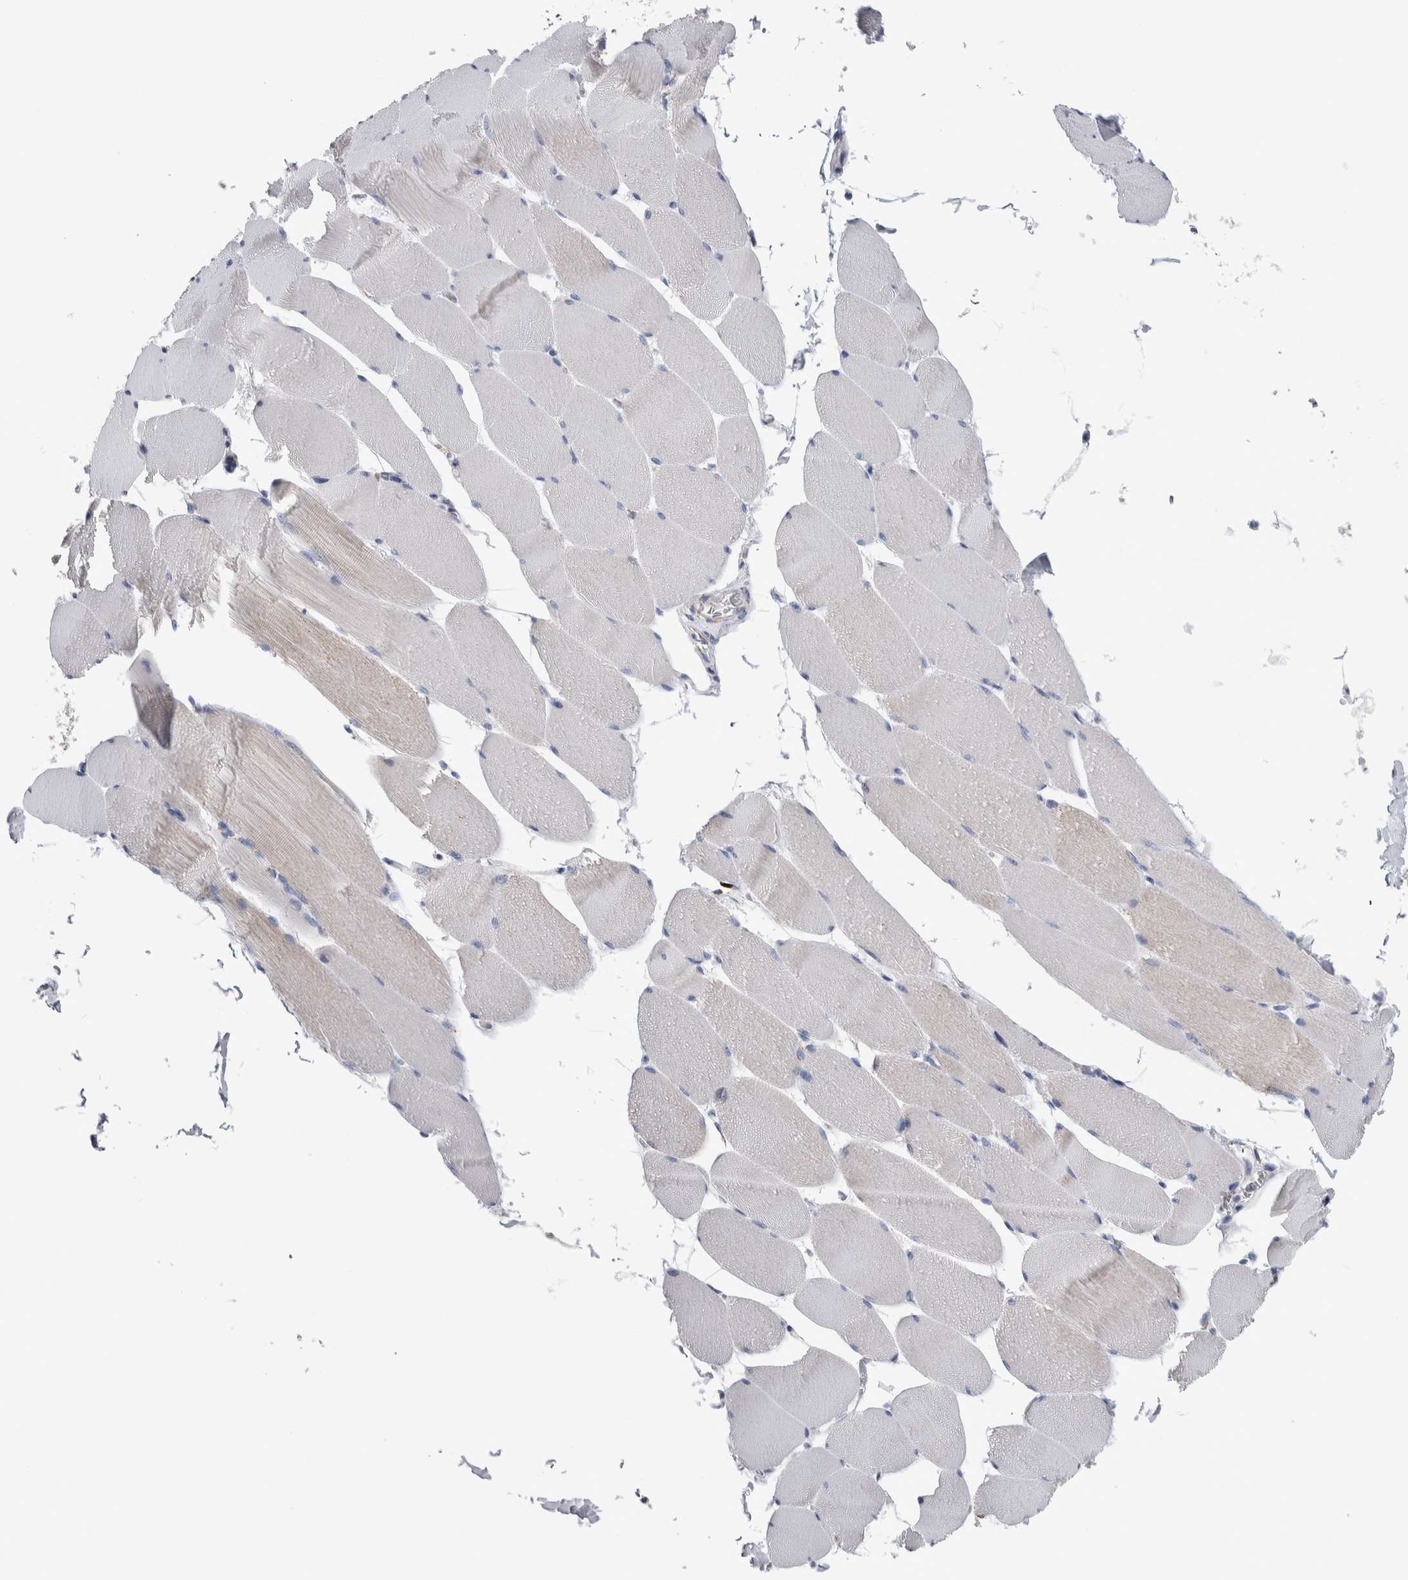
{"staining": {"intensity": "moderate", "quantity": "25%-75%", "location": "cytoplasmic/membranous"}, "tissue": "skeletal muscle", "cell_type": "Myocytes", "image_type": "normal", "snomed": [{"axis": "morphology", "description": "Normal tissue, NOS"}, {"axis": "topography", "description": "Skeletal muscle"}], "caption": "Myocytes demonstrate medium levels of moderate cytoplasmic/membranous expression in about 25%-75% of cells in unremarkable human skeletal muscle. (DAB IHC, brown staining for protein, blue staining for nuclei).", "gene": "ETFA", "patient": {"sex": "male", "age": 62}}